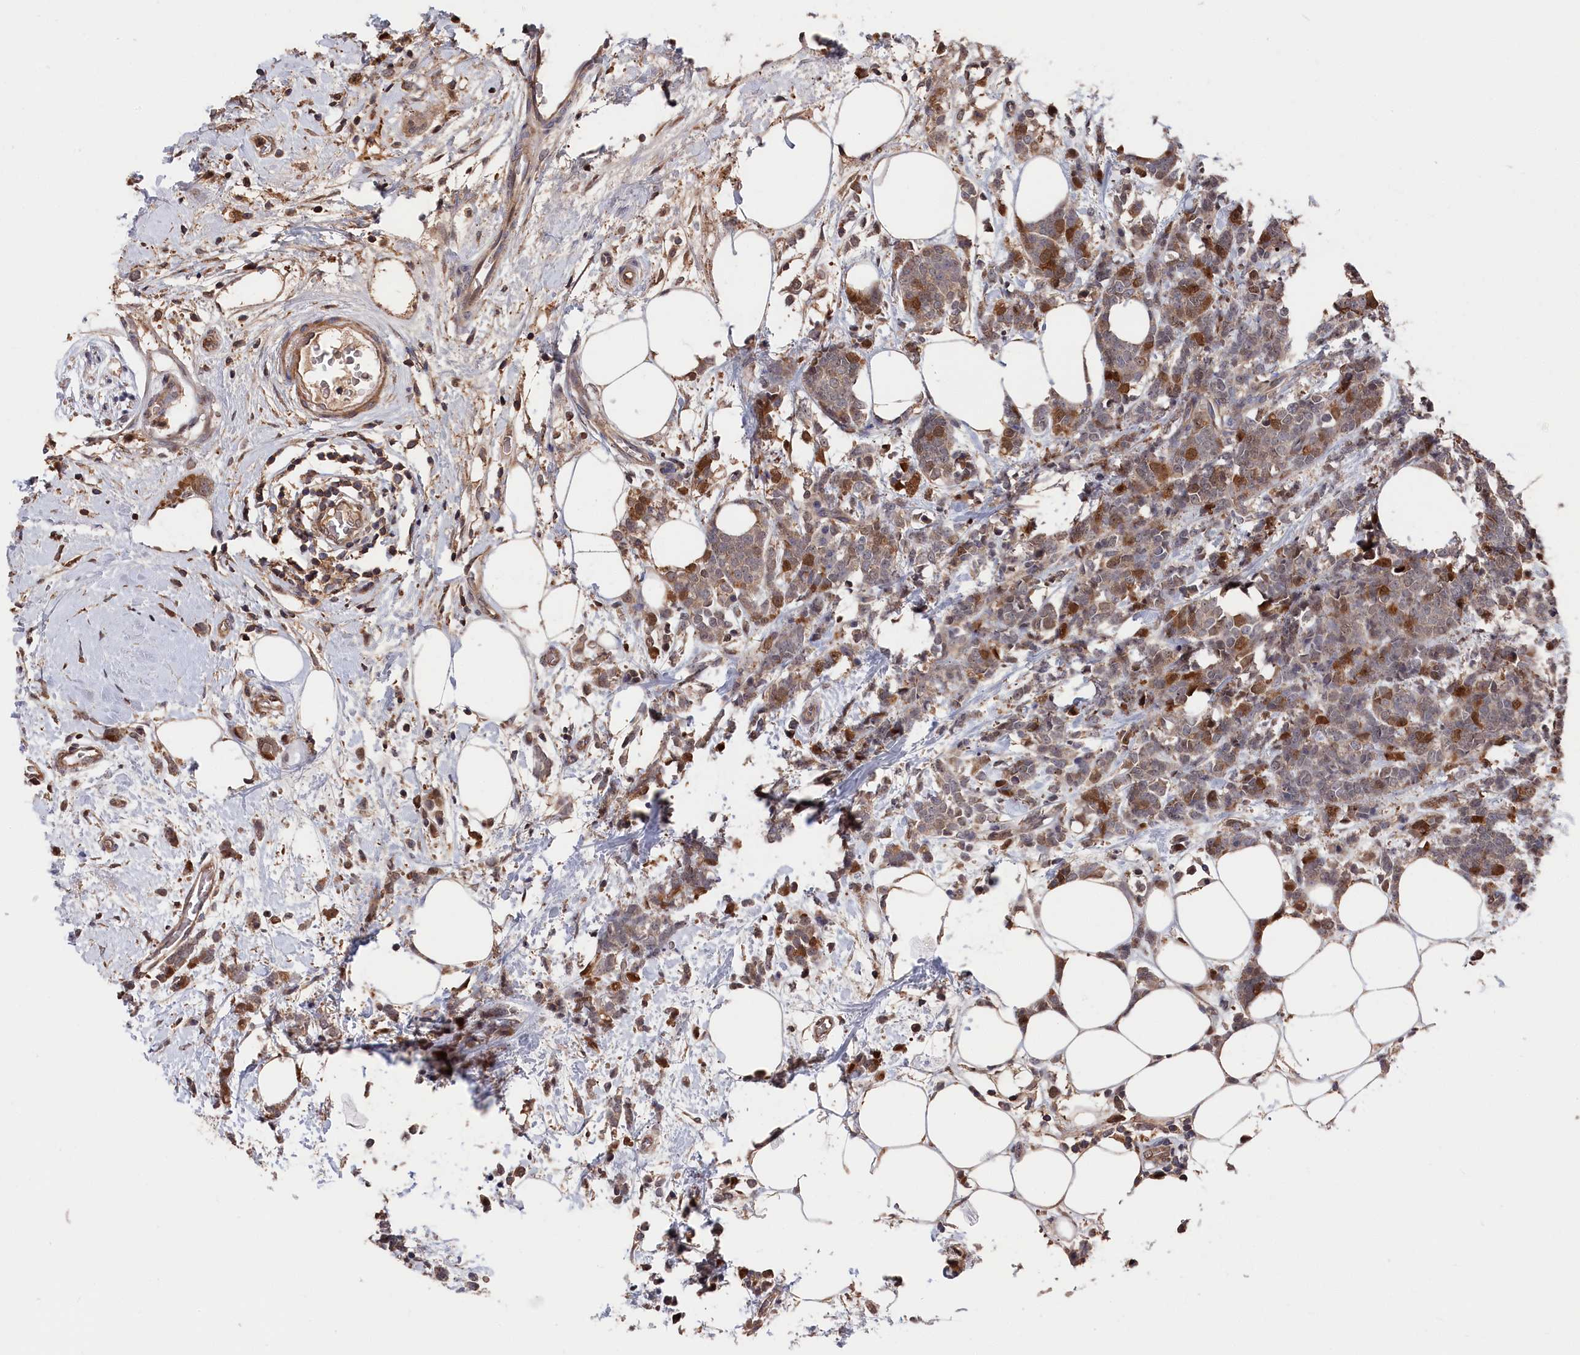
{"staining": {"intensity": "weak", "quantity": "25%-75%", "location": "cytoplasmic/membranous"}, "tissue": "breast cancer", "cell_type": "Tumor cells", "image_type": "cancer", "snomed": [{"axis": "morphology", "description": "Lobular carcinoma"}, {"axis": "topography", "description": "Breast"}], "caption": "A low amount of weak cytoplasmic/membranous staining is appreciated in approximately 25%-75% of tumor cells in breast lobular carcinoma tissue. (DAB (3,3'-diaminobenzidine) IHC, brown staining for protein, blue staining for nuclei).", "gene": "RMI2", "patient": {"sex": "female", "age": 58}}